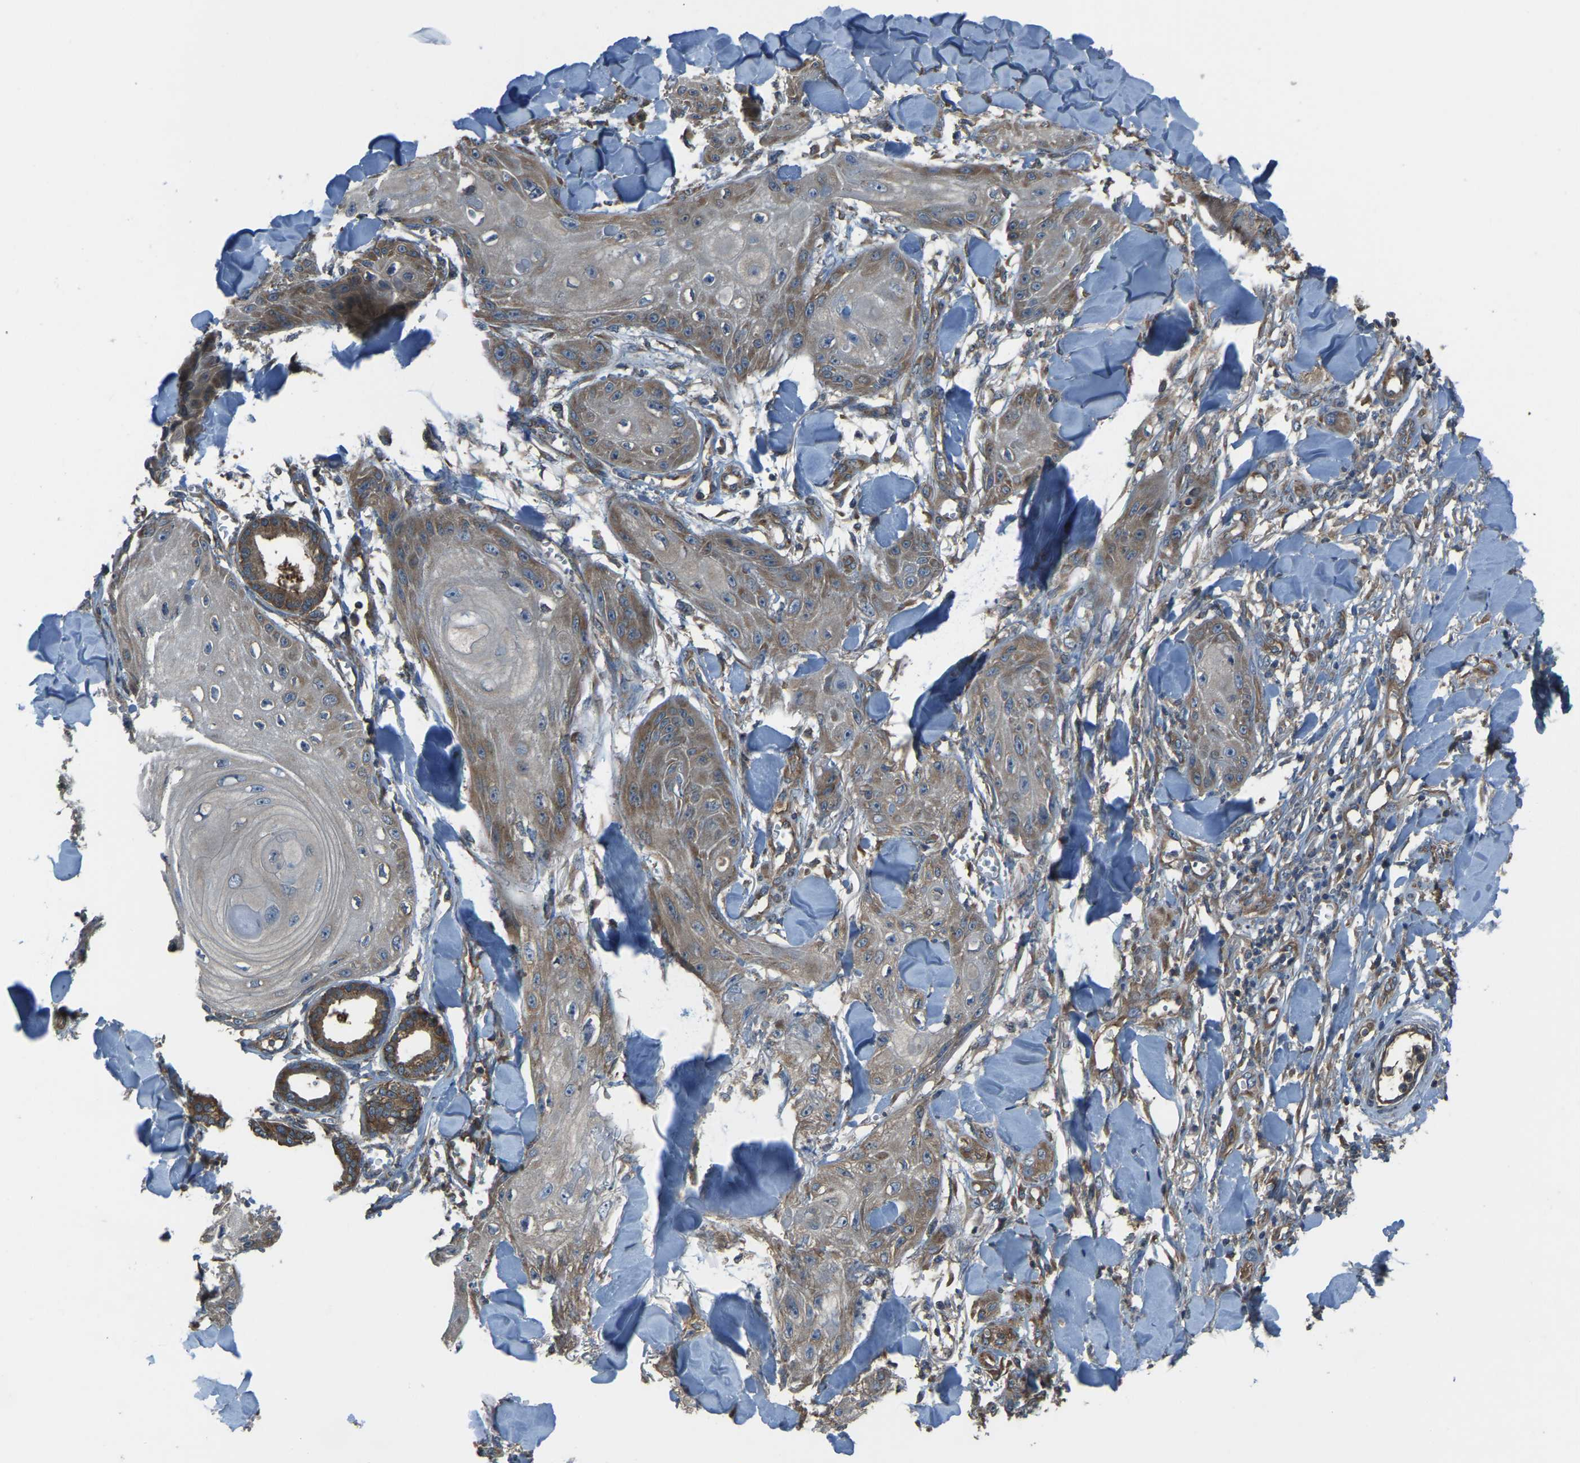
{"staining": {"intensity": "moderate", "quantity": ">75%", "location": "cytoplasmic/membranous"}, "tissue": "skin cancer", "cell_type": "Tumor cells", "image_type": "cancer", "snomed": [{"axis": "morphology", "description": "Squamous cell carcinoma, NOS"}, {"axis": "topography", "description": "Skin"}], "caption": "A medium amount of moderate cytoplasmic/membranous staining is identified in about >75% of tumor cells in skin cancer tissue.", "gene": "AIMP1", "patient": {"sex": "male", "age": 74}}